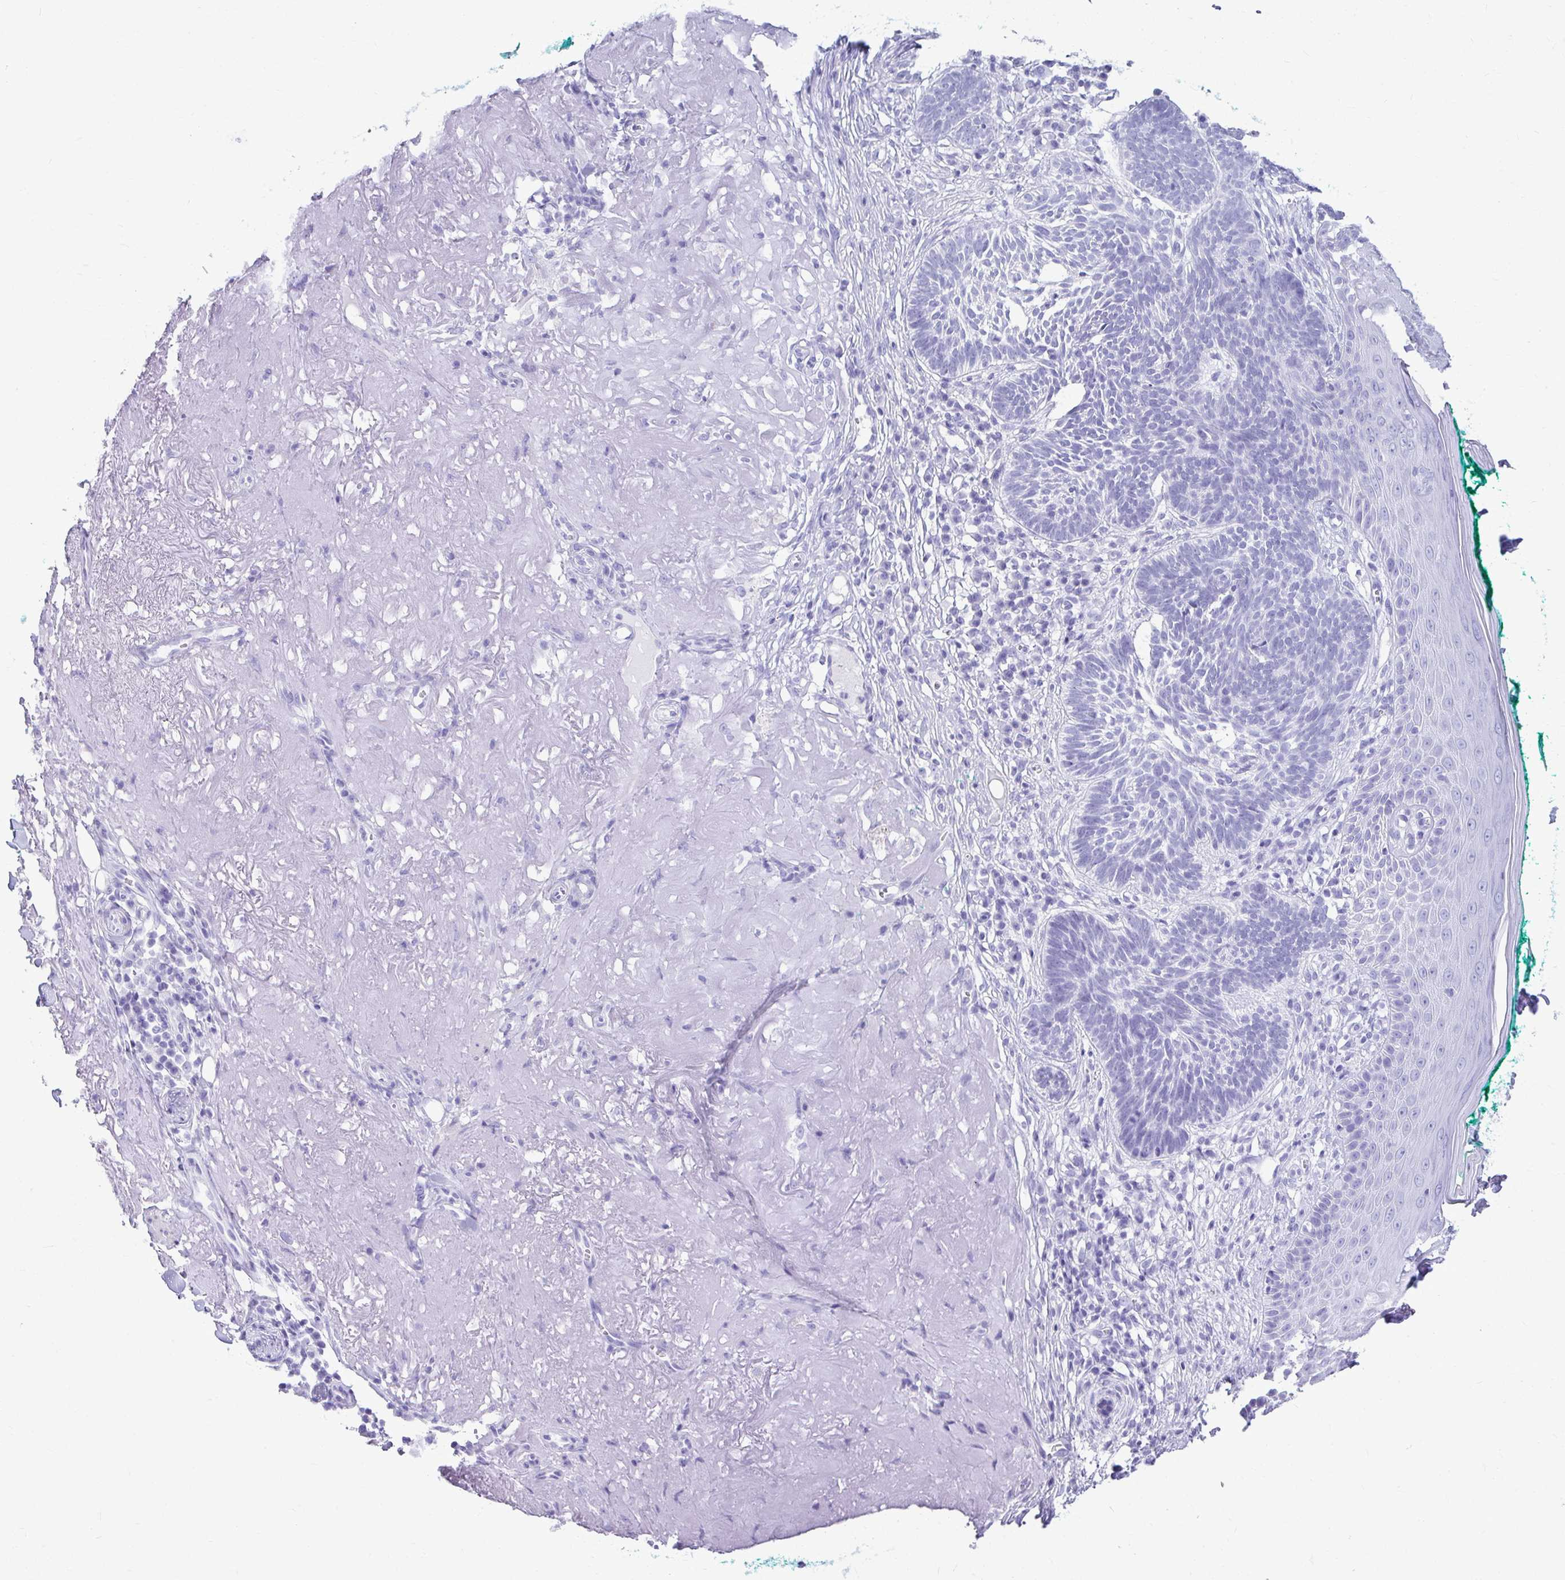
{"staining": {"intensity": "negative", "quantity": "none", "location": "none"}, "tissue": "skin cancer", "cell_type": "Tumor cells", "image_type": "cancer", "snomed": [{"axis": "morphology", "description": "Basal cell carcinoma"}, {"axis": "topography", "description": "Skin"}, {"axis": "topography", "description": "Skin of face"}], "caption": "Protein analysis of skin cancer (basal cell carcinoma) demonstrates no significant positivity in tumor cells.", "gene": "ATP4B", "patient": {"sex": "female", "age": 80}}